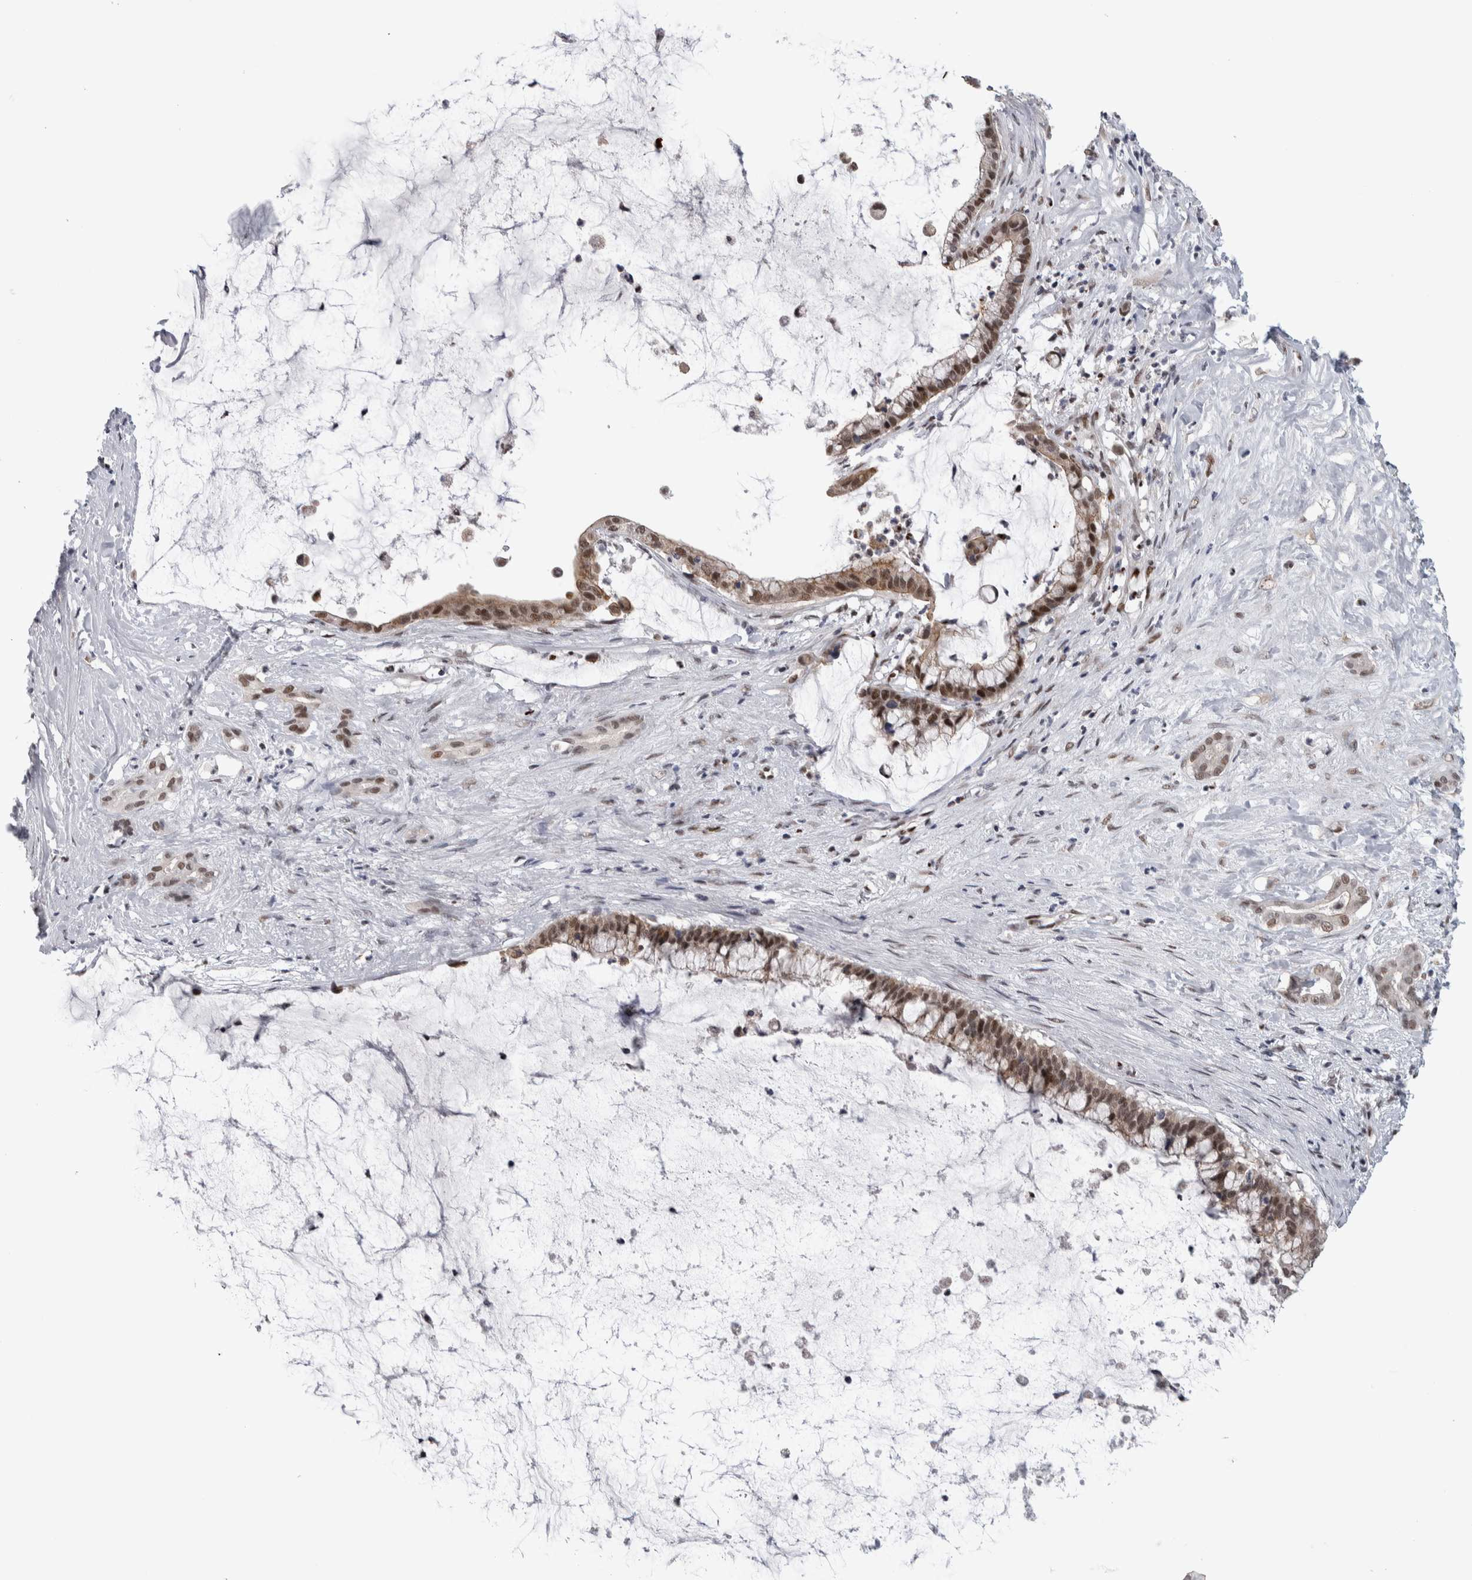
{"staining": {"intensity": "moderate", "quantity": ">75%", "location": "cytoplasmic/membranous,nuclear"}, "tissue": "pancreatic cancer", "cell_type": "Tumor cells", "image_type": "cancer", "snomed": [{"axis": "morphology", "description": "Adenocarcinoma, NOS"}, {"axis": "topography", "description": "Pancreas"}], "caption": "Pancreatic adenocarcinoma stained with a protein marker demonstrates moderate staining in tumor cells.", "gene": "HEXIM2", "patient": {"sex": "male", "age": 41}}